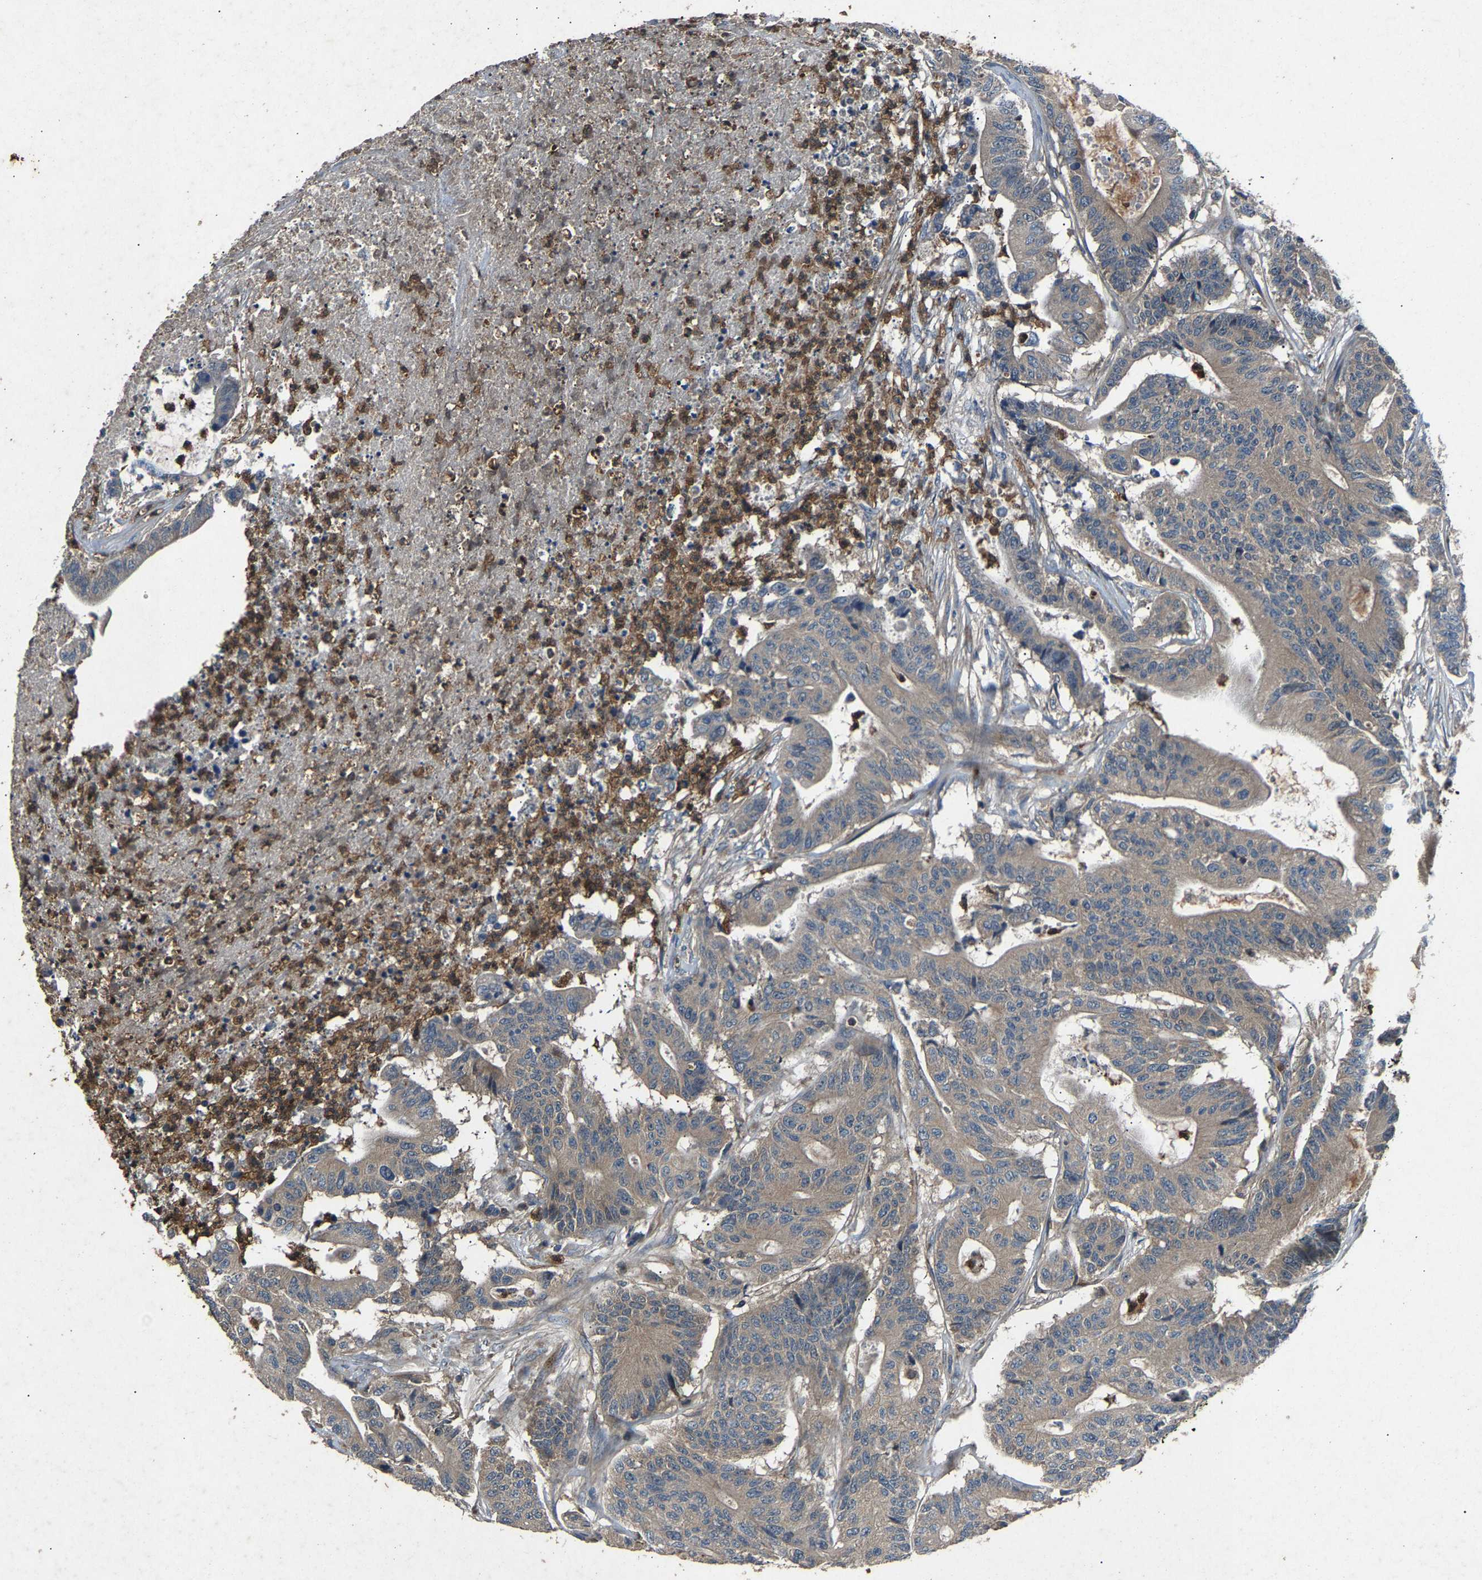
{"staining": {"intensity": "negative", "quantity": "none", "location": "none"}, "tissue": "colorectal cancer", "cell_type": "Tumor cells", "image_type": "cancer", "snomed": [{"axis": "morphology", "description": "Adenocarcinoma, NOS"}, {"axis": "topography", "description": "Colon"}], "caption": "IHC micrograph of colorectal cancer (adenocarcinoma) stained for a protein (brown), which displays no staining in tumor cells. Brightfield microscopy of immunohistochemistry stained with DAB (3,3'-diaminobenzidine) (brown) and hematoxylin (blue), captured at high magnification.", "gene": "PPID", "patient": {"sex": "female", "age": 84}}